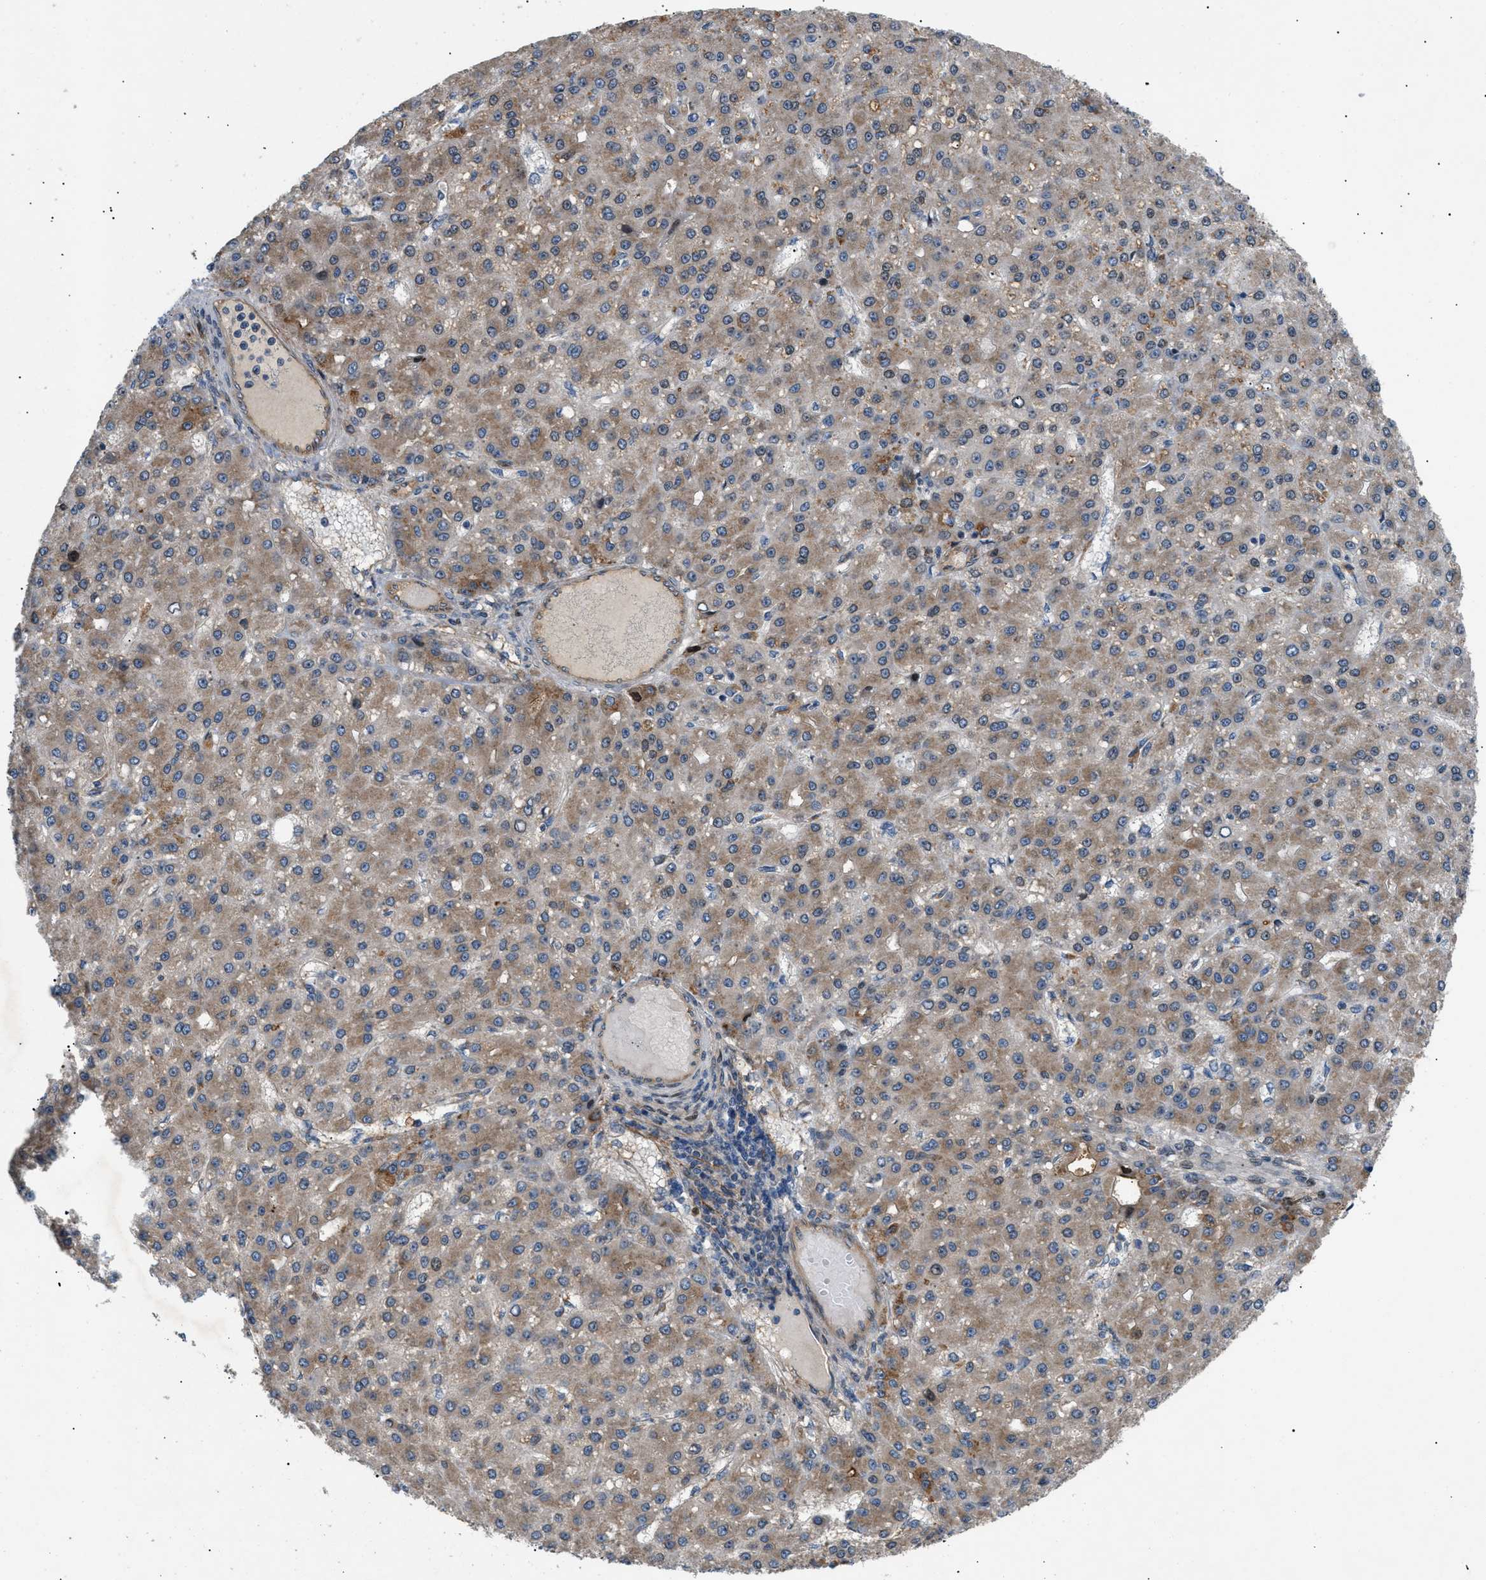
{"staining": {"intensity": "moderate", "quantity": ">75%", "location": "cytoplasmic/membranous"}, "tissue": "liver cancer", "cell_type": "Tumor cells", "image_type": "cancer", "snomed": [{"axis": "morphology", "description": "Carcinoma, Hepatocellular, NOS"}, {"axis": "topography", "description": "Liver"}], "caption": "The photomicrograph exhibits staining of hepatocellular carcinoma (liver), revealing moderate cytoplasmic/membranous protein positivity (brown color) within tumor cells.", "gene": "LYSMD3", "patient": {"sex": "male", "age": 67}}